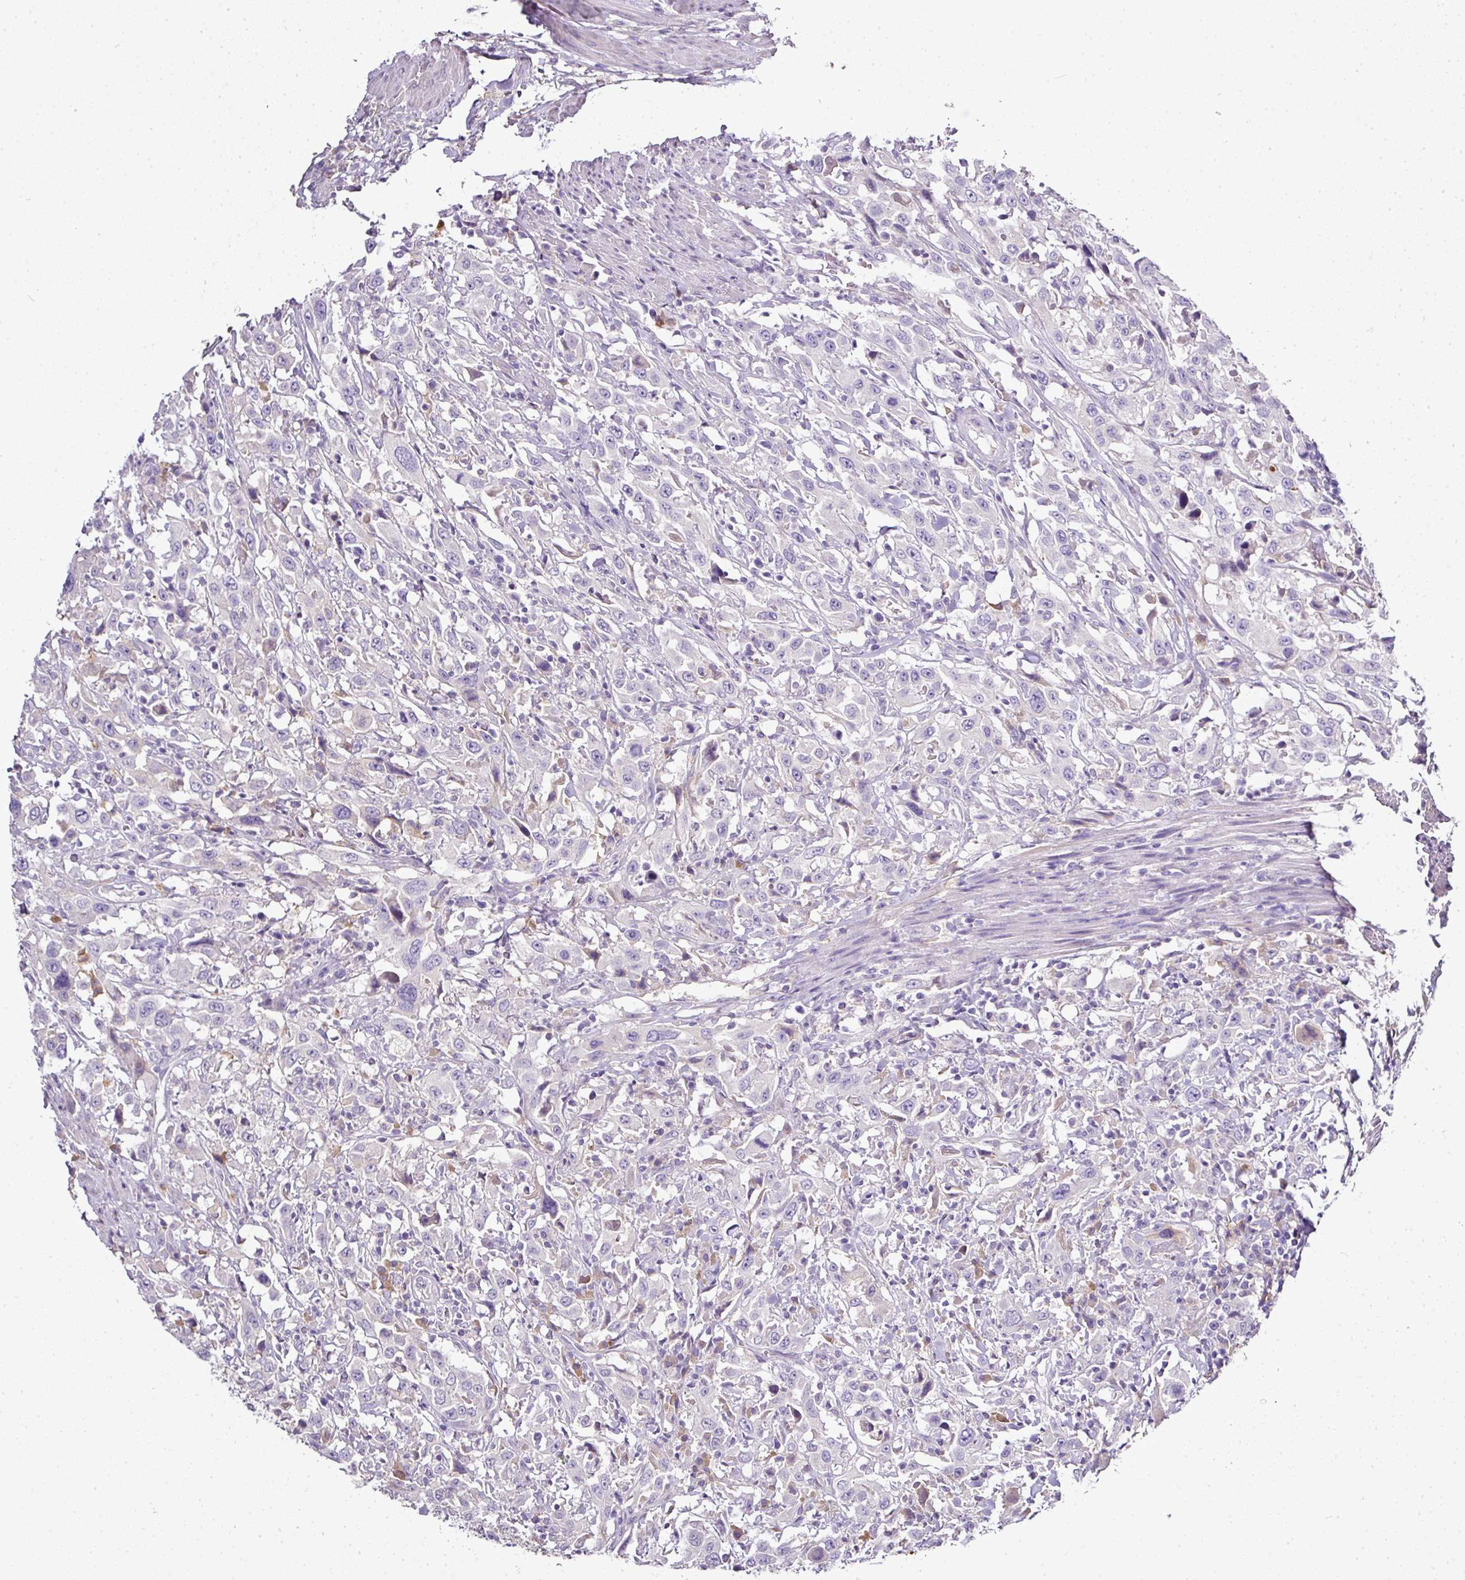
{"staining": {"intensity": "negative", "quantity": "none", "location": "none"}, "tissue": "urothelial cancer", "cell_type": "Tumor cells", "image_type": "cancer", "snomed": [{"axis": "morphology", "description": "Urothelial carcinoma, High grade"}, {"axis": "topography", "description": "Urinary bladder"}], "caption": "A micrograph of human urothelial carcinoma (high-grade) is negative for staining in tumor cells.", "gene": "CAB39L", "patient": {"sex": "male", "age": 61}}